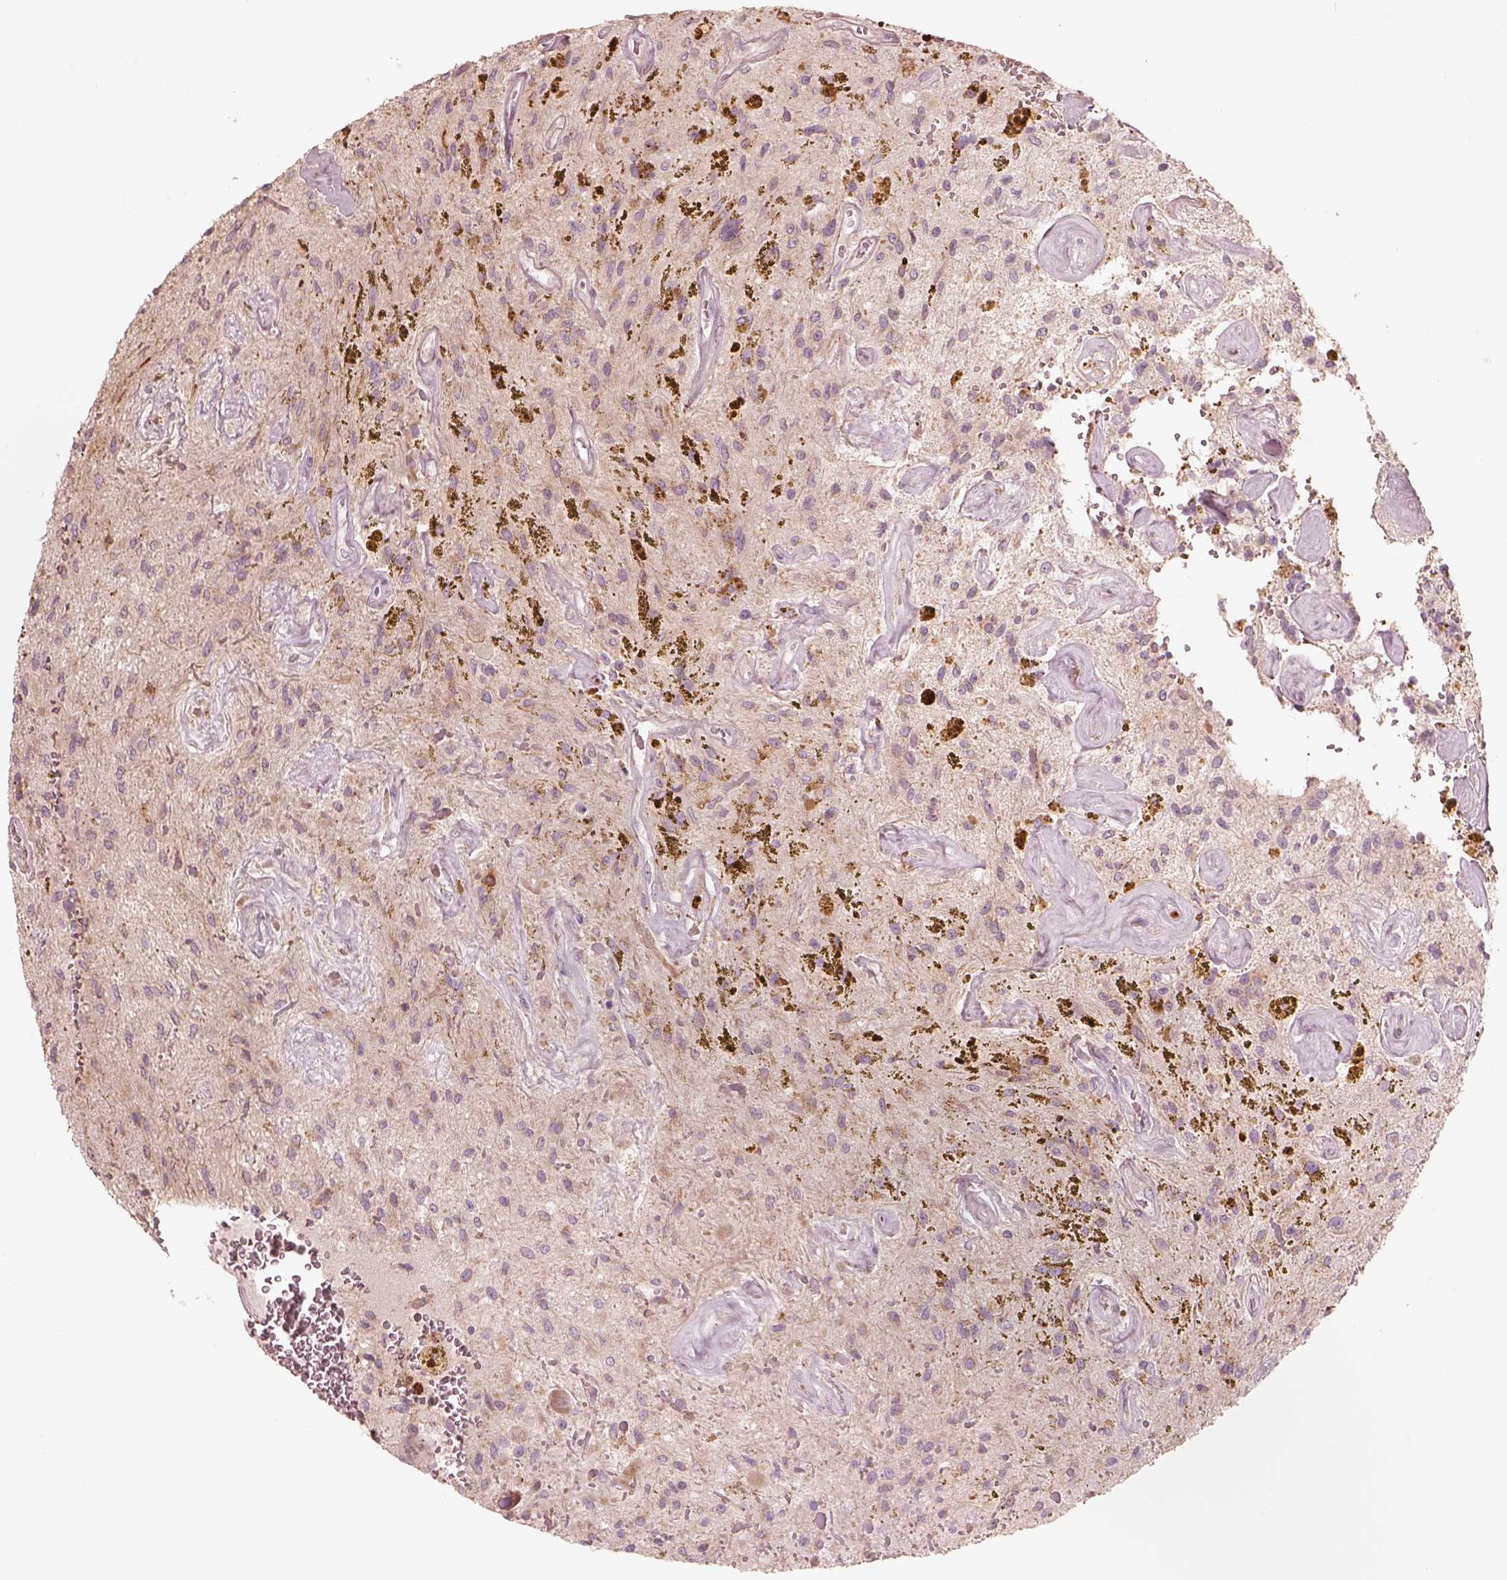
{"staining": {"intensity": "negative", "quantity": "none", "location": "none"}, "tissue": "glioma", "cell_type": "Tumor cells", "image_type": "cancer", "snomed": [{"axis": "morphology", "description": "Glioma, malignant, Low grade"}, {"axis": "topography", "description": "Cerebellum"}], "caption": "A high-resolution image shows immunohistochemistry staining of low-grade glioma (malignant), which displays no significant positivity in tumor cells. (DAB (3,3'-diaminobenzidine) immunohistochemistry (IHC), high magnification).", "gene": "ABCA7", "patient": {"sex": "female", "age": 14}}